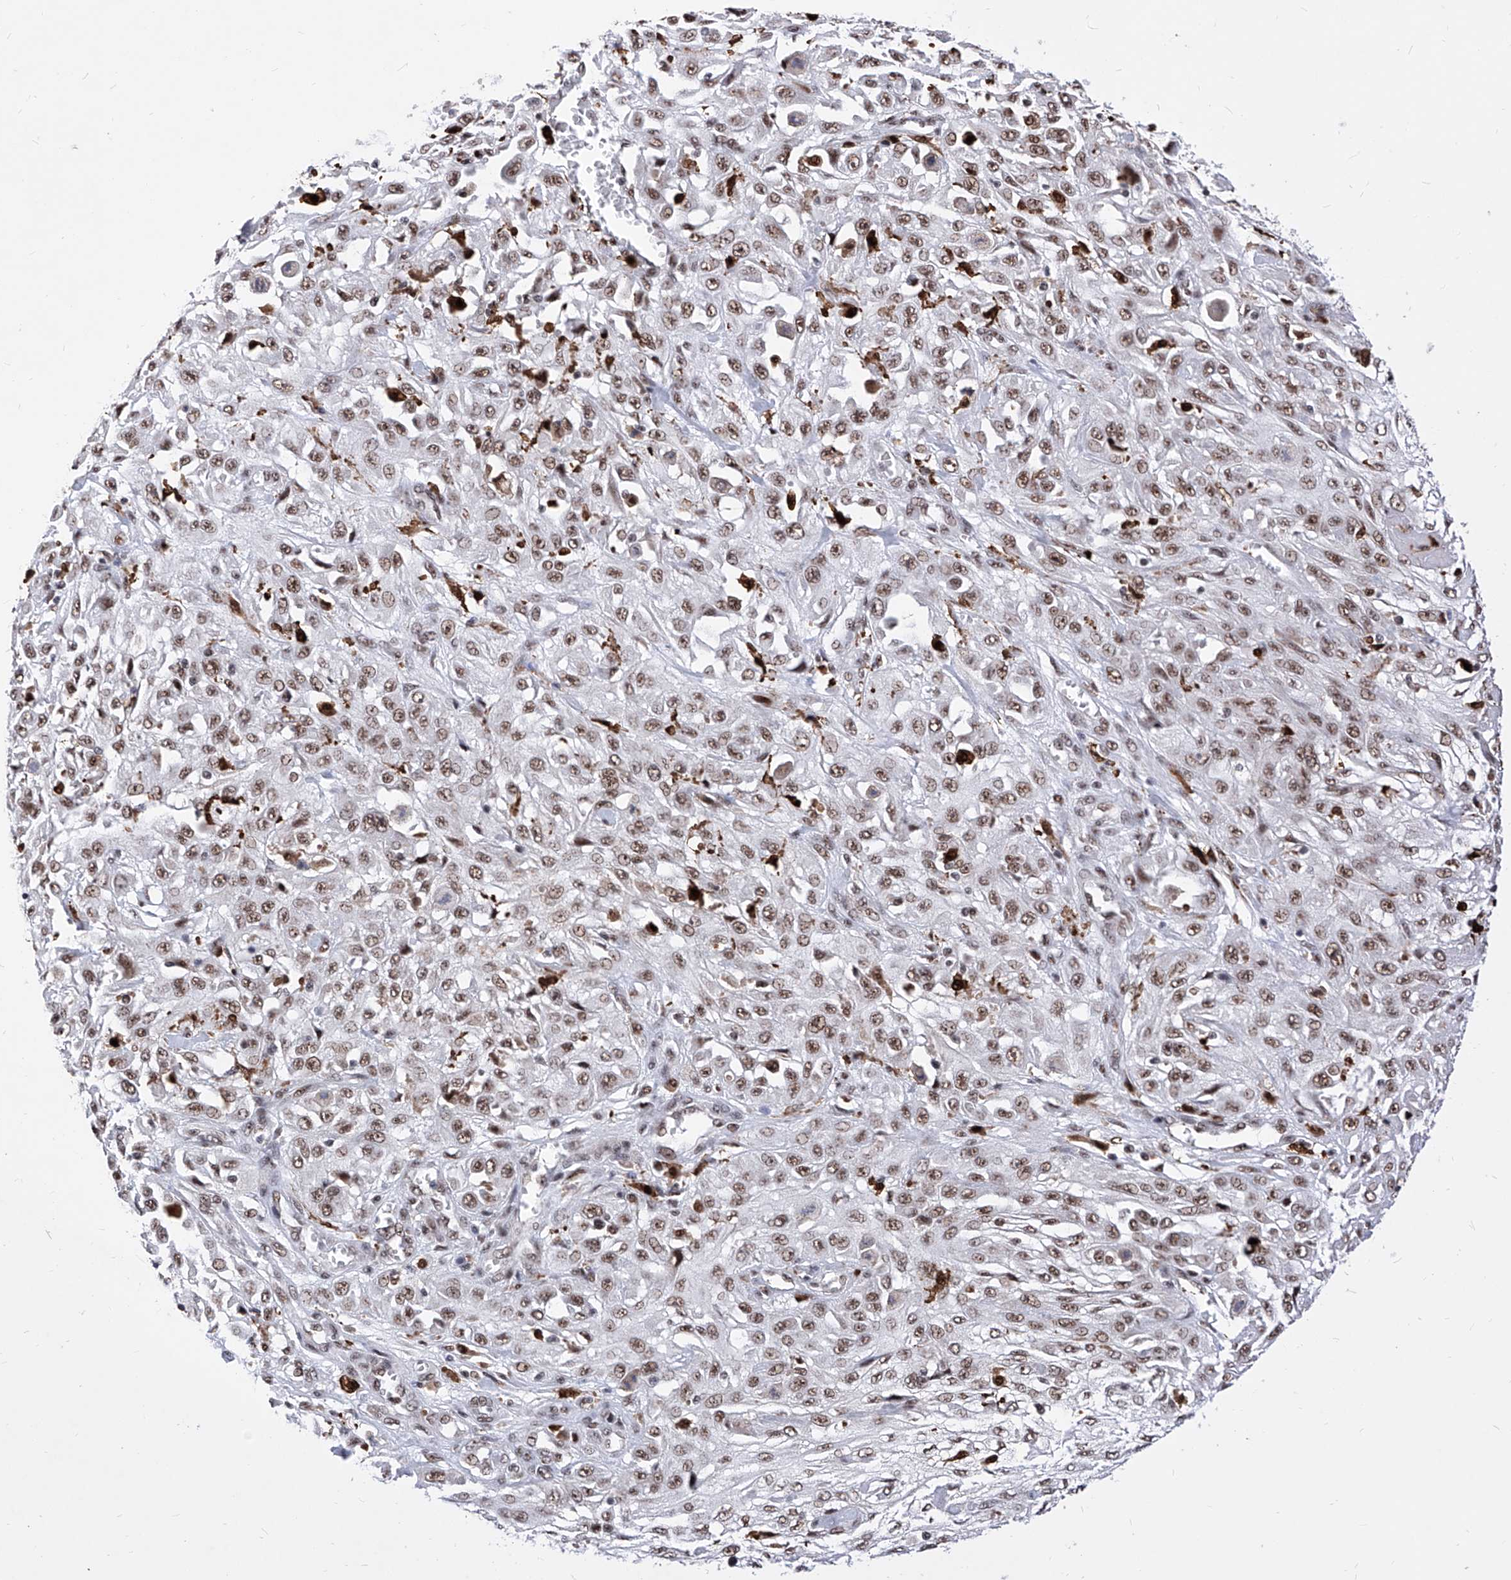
{"staining": {"intensity": "weak", "quantity": ">75%", "location": "nuclear"}, "tissue": "skin cancer", "cell_type": "Tumor cells", "image_type": "cancer", "snomed": [{"axis": "morphology", "description": "Squamous cell carcinoma, NOS"}, {"axis": "morphology", "description": "Squamous cell carcinoma, metastatic, NOS"}, {"axis": "topography", "description": "Skin"}, {"axis": "topography", "description": "Lymph node"}], "caption": "Immunohistochemical staining of human skin cancer (squamous cell carcinoma) demonstrates weak nuclear protein positivity in approximately >75% of tumor cells. Nuclei are stained in blue.", "gene": "PHF5A", "patient": {"sex": "male", "age": 75}}